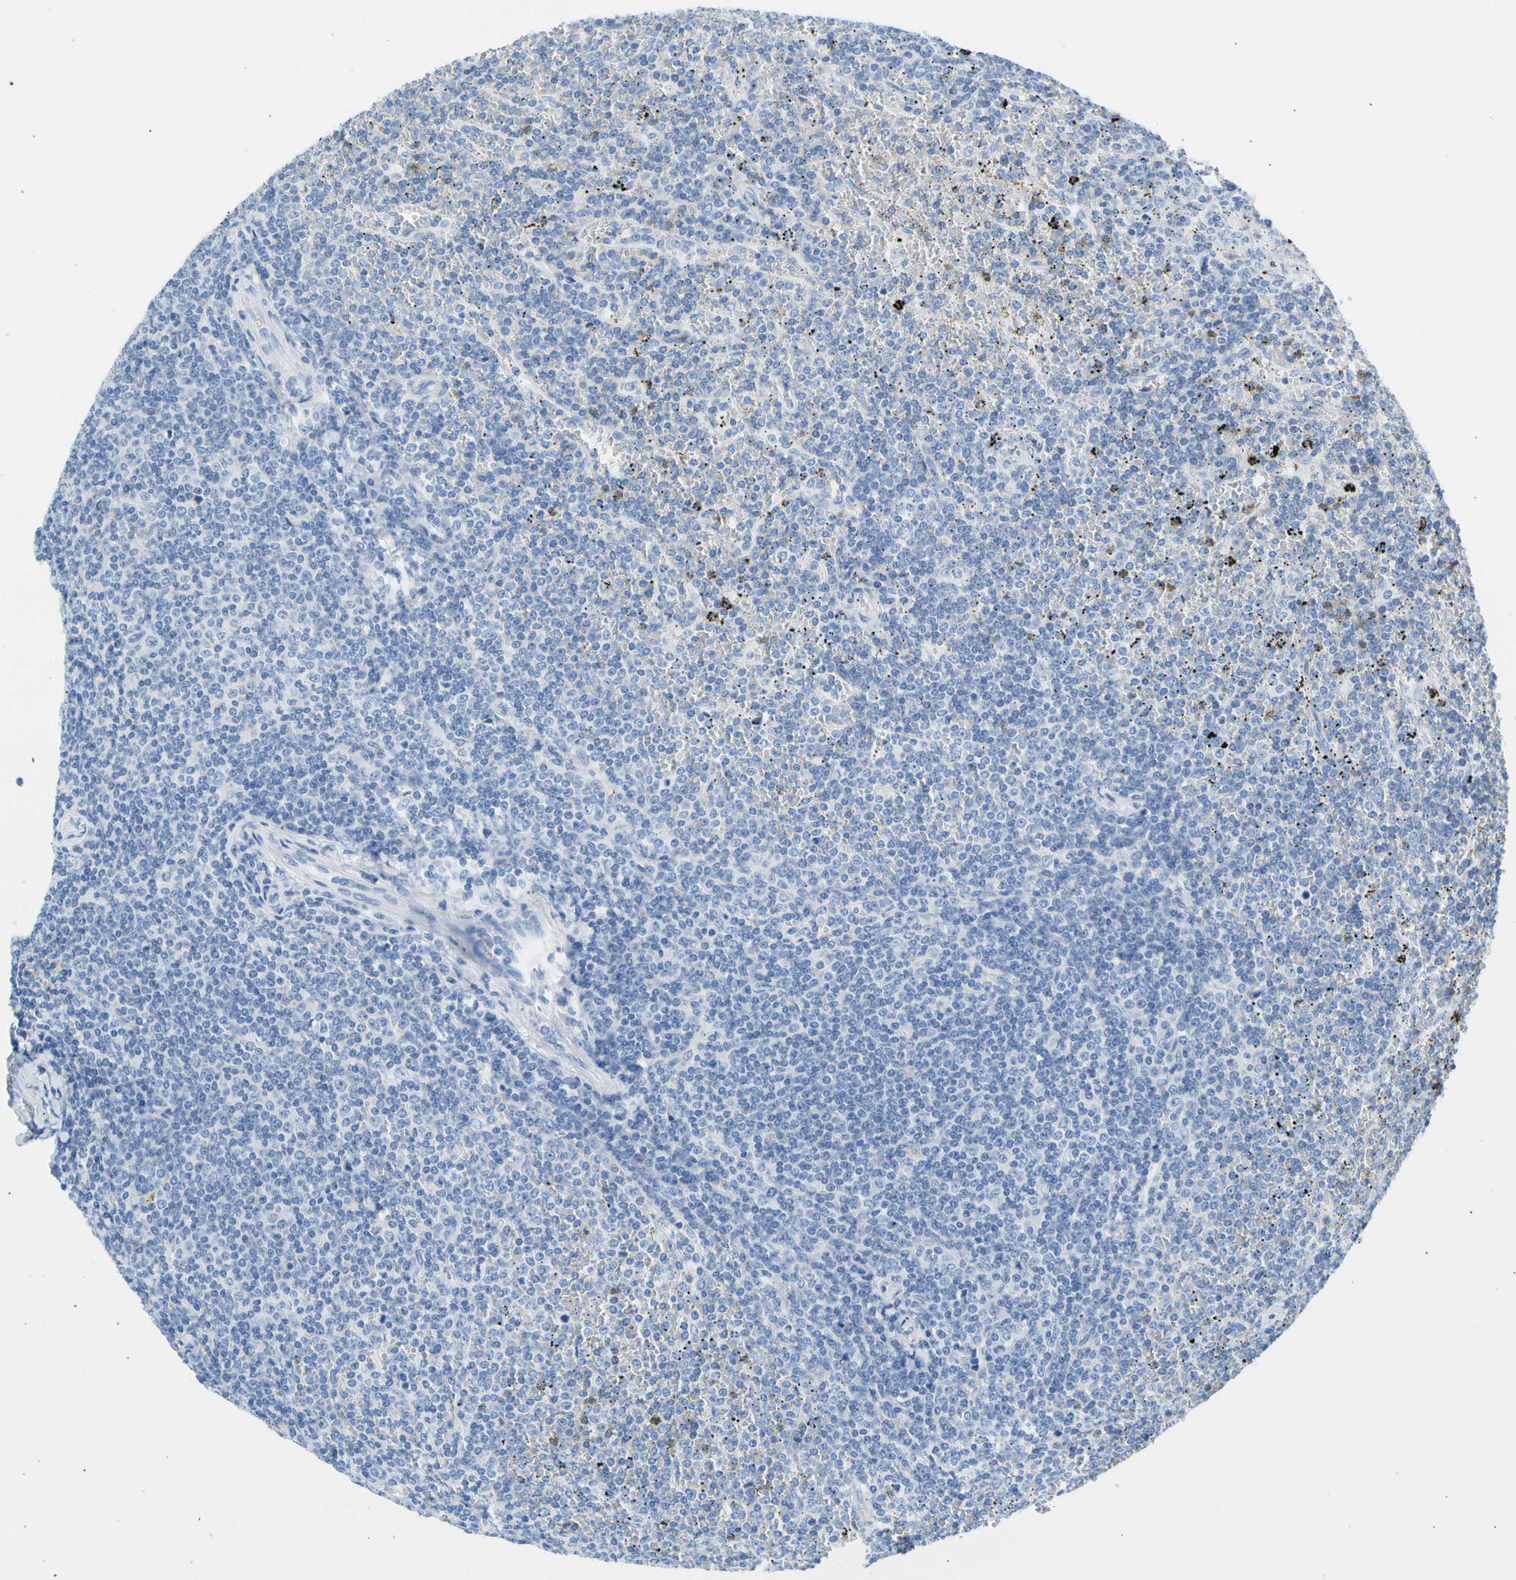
{"staining": {"intensity": "negative", "quantity": "none", "location": "none"}, "tissue": "lymphoma", "cell_type": "Tumor cells", "image_type": "cancer", "snomed": [{"axis": "morphology", "description": "Malignant lymphoma, non-Hodgkin's type, Low grade"}, {"axis": "topography", "description": "Spleen"}], "caption": "Immunohistochemistry (IHC) micrograph of lymphoma stained for a protein (brown), which reveals no staining in tumor cells.", "gene": "CEL", "patient": {"sex": "female", "age": 19}}